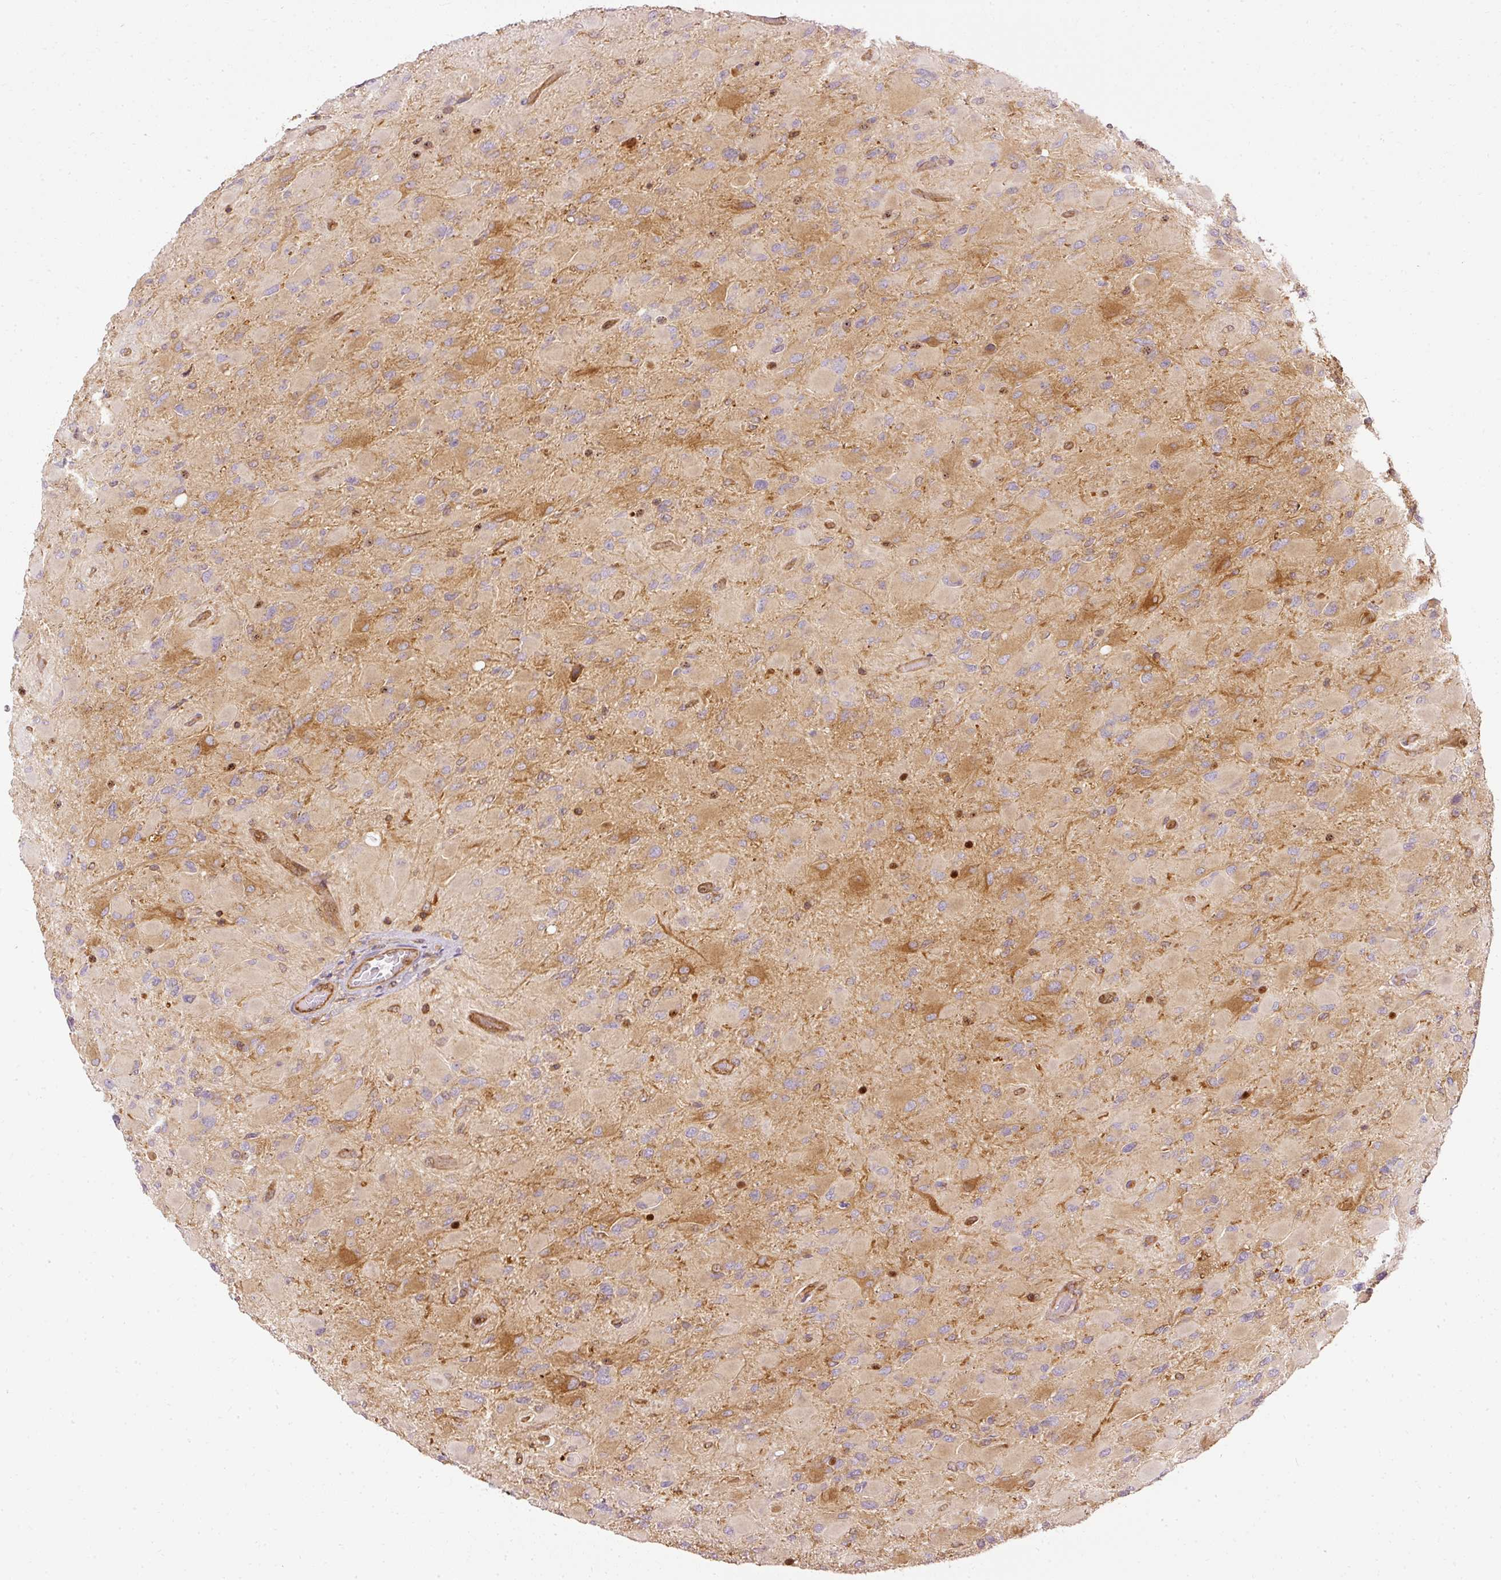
{"staining": {"intensity": "negative", "quantity": "none", "location": "none"}, "tissue": "glioma", "cell_type": "Tumor cells", "image_type": "cancer", "snomed": [{"axis": "morphology", "description": "Glioma, malignant, High grade"}, {"axis": "topography", "description": "Cerebral cortex"}], "caption": "Immunohistochemical staining of glioma demonstrates no significant expression in tumor cells.", "gene": "ARMH3", "patient": {"sex": "female", "age": 36}}